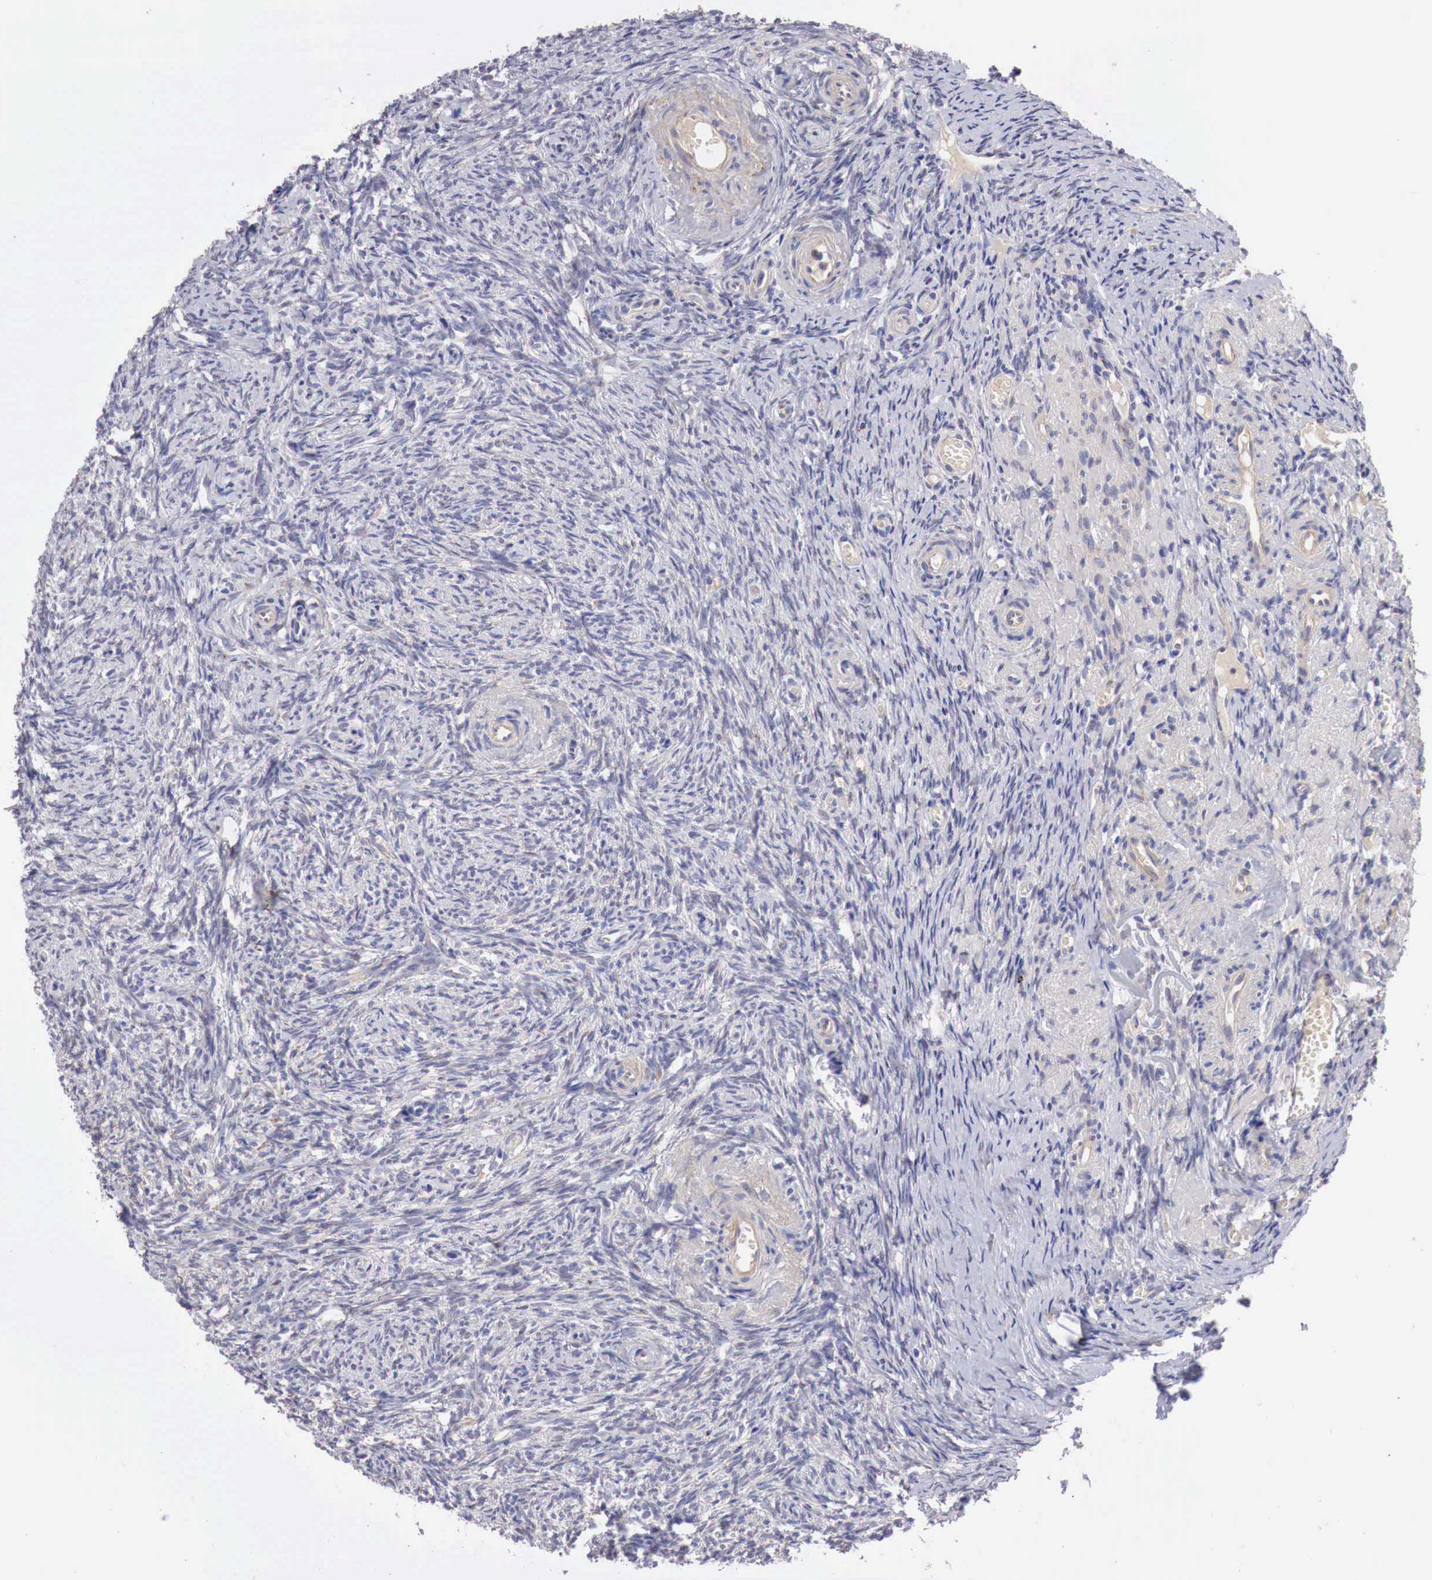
{"staining": {"intensity": "negative", "quantity": "none", "location": "none"}, "tissue": "ovary", "cell_type": "Ovarian stroma cells", "image_type": "normal", "snomed": [{"axis": "morphology", "description": "Normal tissue, NOS"}, {"axis": "topography", "description": "Ovary"}], "caption": "This is a histopathology image of immunohistochemistry staining of unremarkable ovary, which shows no staining in ovarian stroma cells. The staining was performed using DAB (3,3'-diaminobenzidine) to visualize the protein expression in brown, while the nuclei were stained in blue with hematoxylin (Magnification: 20x).", "gene": "KLHDC7B", "patient": {"sex": "female", "age": 63}}